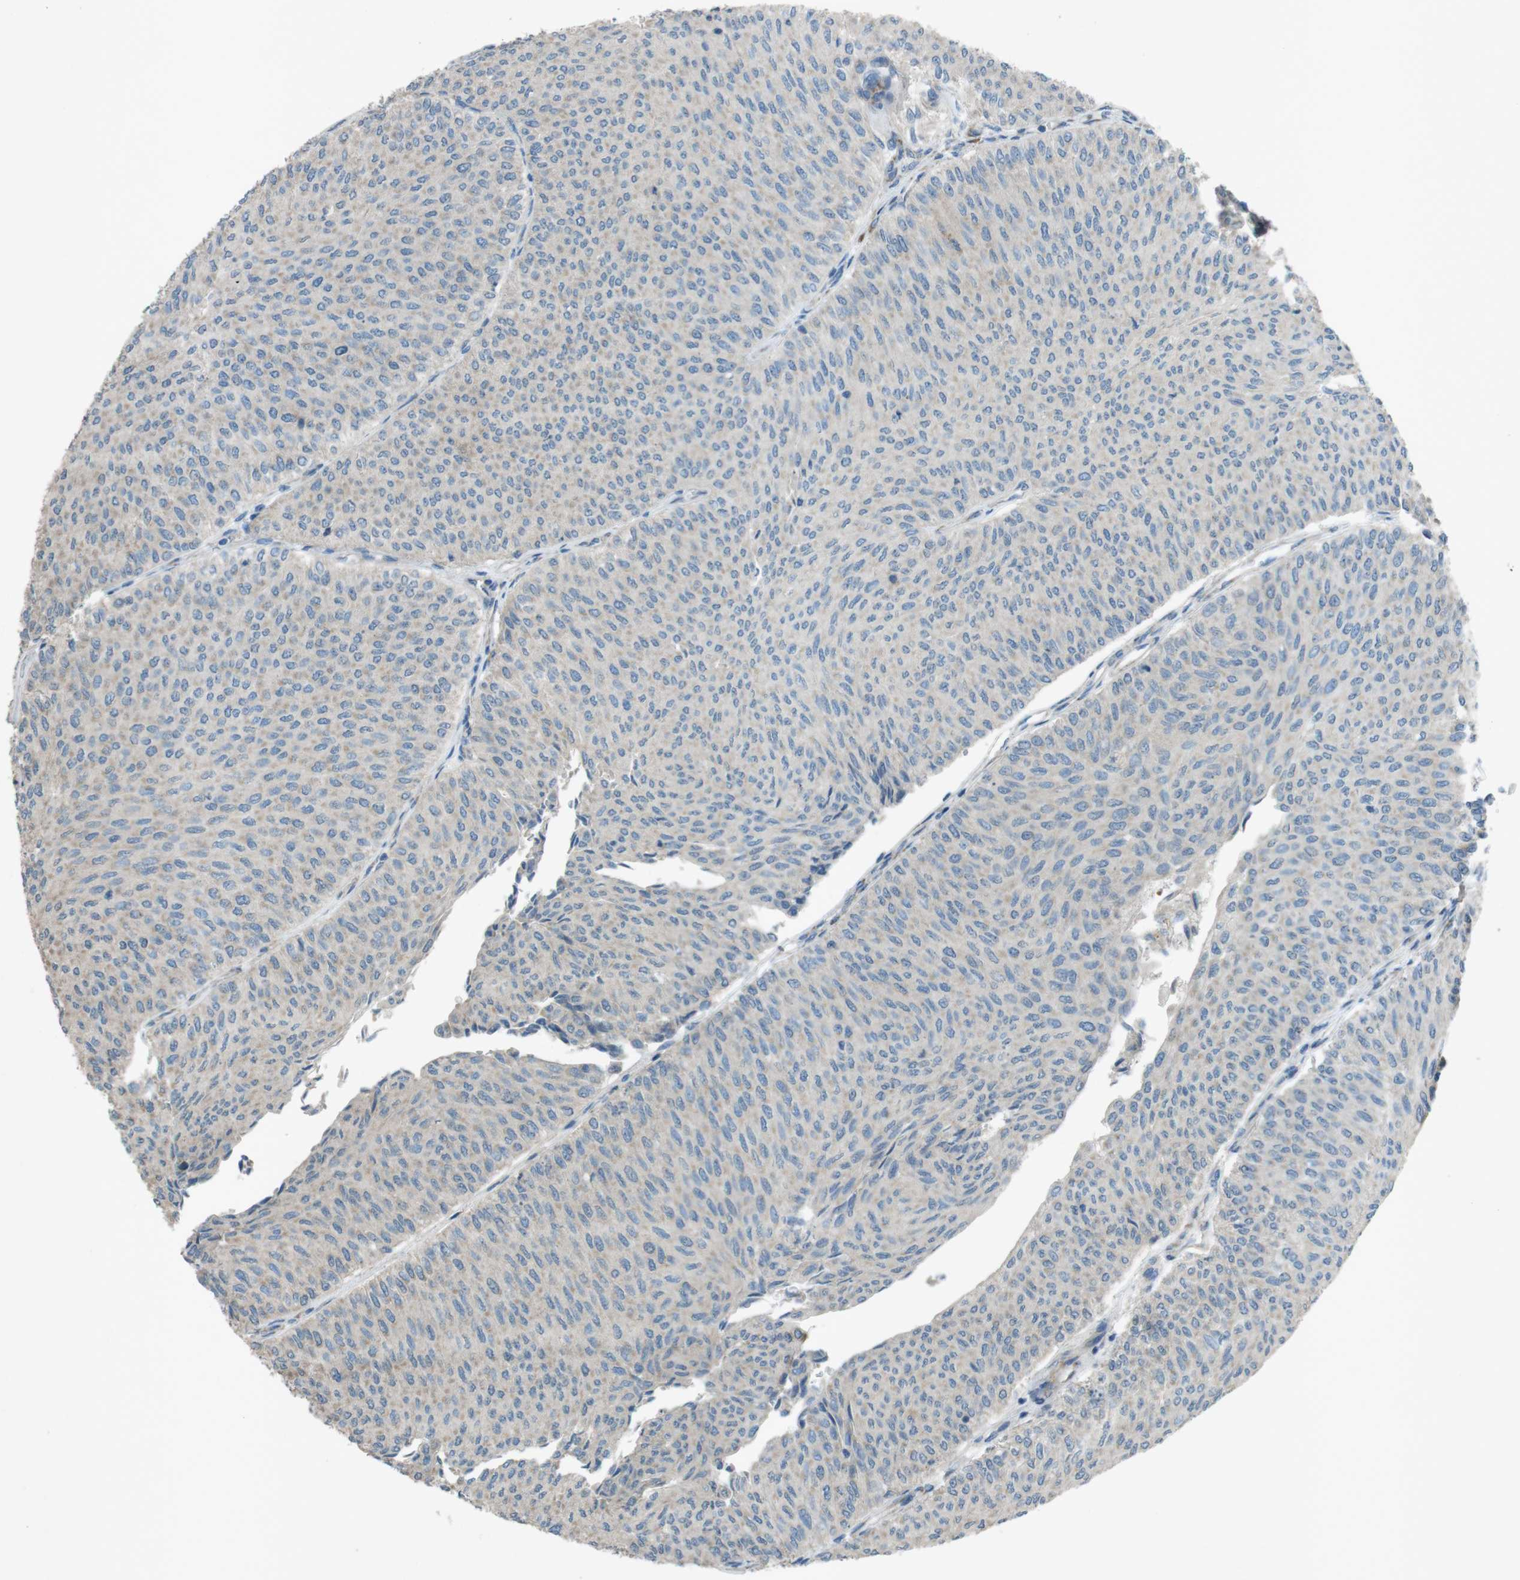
{"staining": {"intensity": "negative", "quantity": "none", "location": "none"}, "tissue": "urothelial cancer", "cell_type": "Tumor cells", "image_type": "cancer", "snomed": [{"axis": "morphology", "description": "Urothelial carcinoma, Low grade"}, {"axis": "topography", "description": "Urinary bladder"}], "caption": "An IHC micrograph of urothelial cancer is shown. There is no staining in tumor cells of urothelial cancer.", "gene": "TMEM41B", "patient": {"sex": "male", "age": 78}}